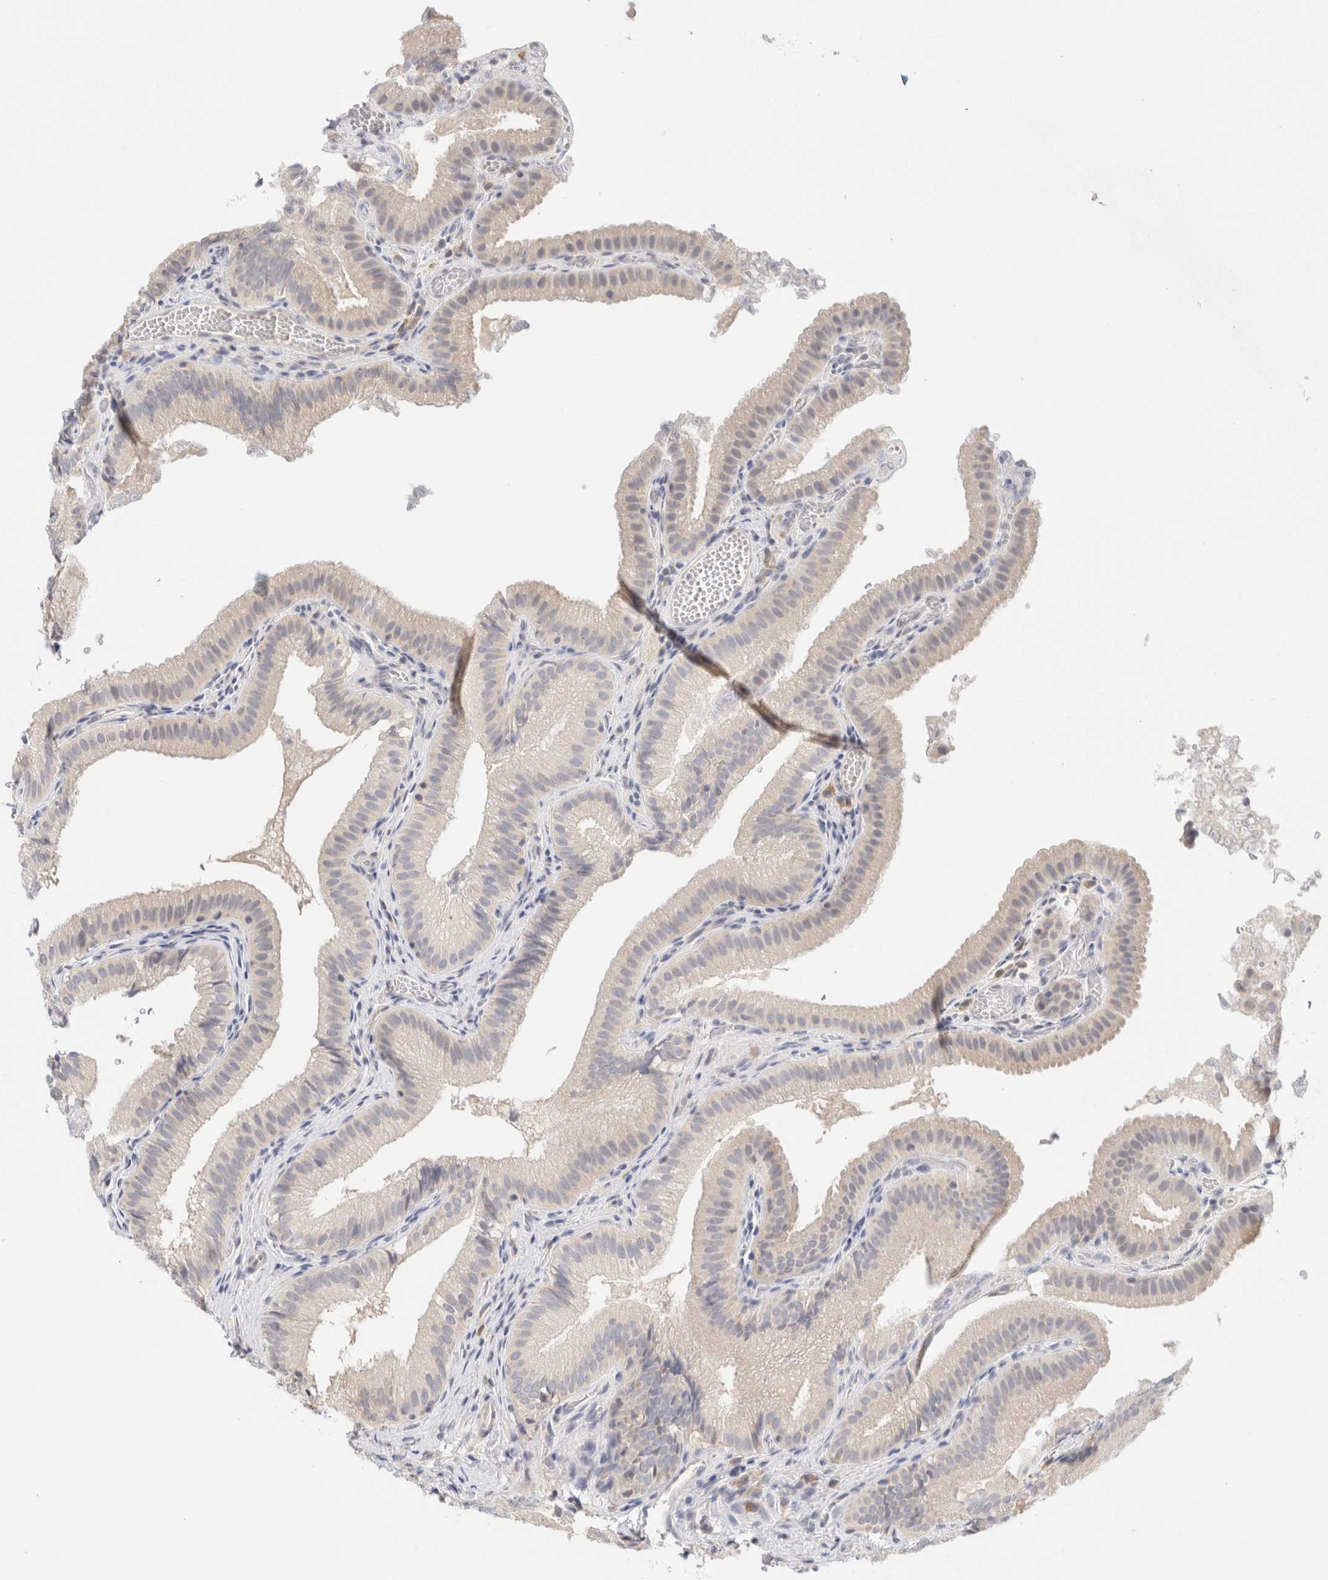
{"staining": {"intensity": "weak", "quantity": "<25%", "location": "cytoplasmic/membranous"}, "tissue": "gallbladder", "cell_type": "Glandular cells", "image_type": "normal", "snomed": [{"axis": "morphology", "description": "Normal tissue, NOS"}, {"axis": "topography", "description": "Gallbladder"}], "caption": "The micrograph shows no significant staining in glandular cells of gallbladder. (DAB (3,3'-diaminobenzidine) immunohistochemistry, high magnification).", "gene": "SPRTN", "patient": {"sex": "female", "age": 30}}